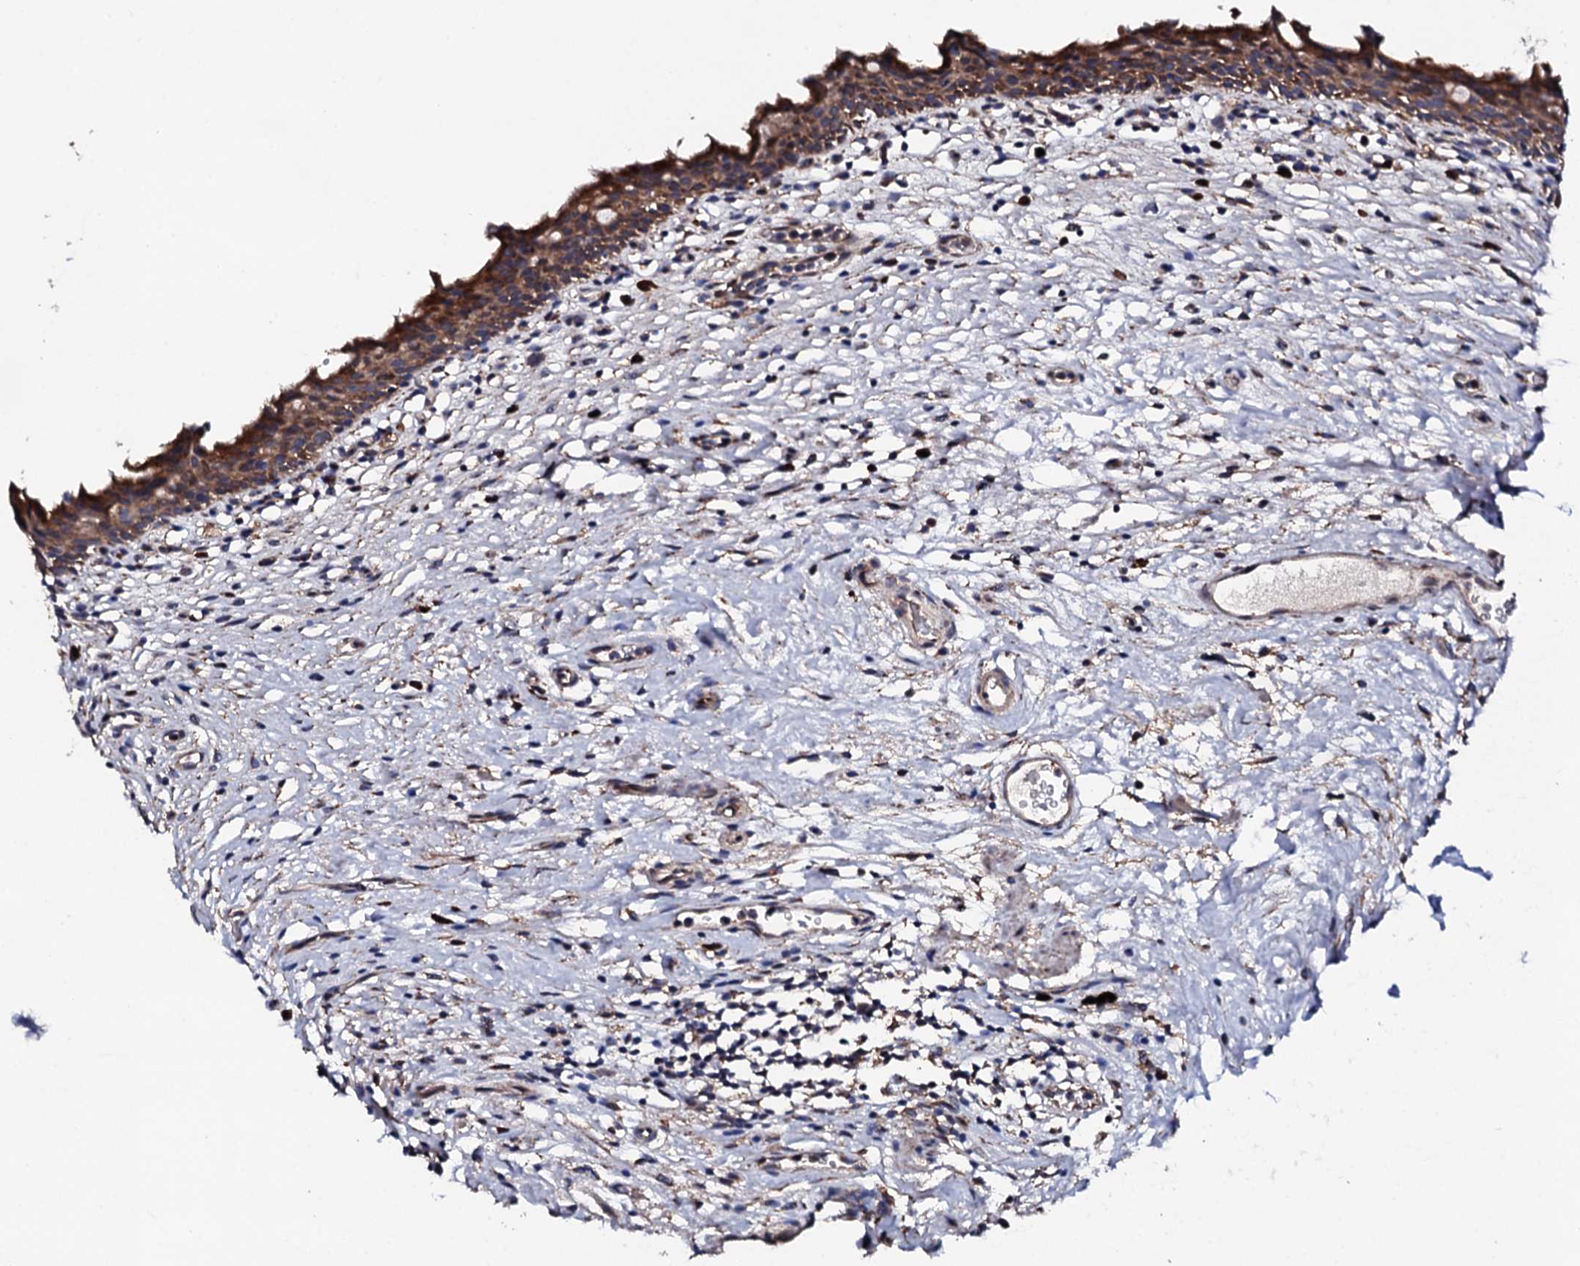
{"staining": {"intensity": "moderate", "quantity": "25%-75%", "location": "cytoplasmic/membranous"}, "tissue": "urinary bladder", "cell_type": "Urothelial cells", "image_type": "normal", "snomed": [{"axis": "morphology", "description": "Normal tissue, NOS"}, {"axis": "morphology", "description": "Inflammation, NOS"}, {"axis": "topography", "description": "Urinary bladder"}], "caption": "This photomicrograph displays immunohistochemistry (IHC) staining of benign urinary bladder, with medium moderate cytoplasmic/membranous expression in approximately 25%-75% of urothelial cells.", "gene": "LIPT2", "patient": {"sex": "male", "age": 63}}